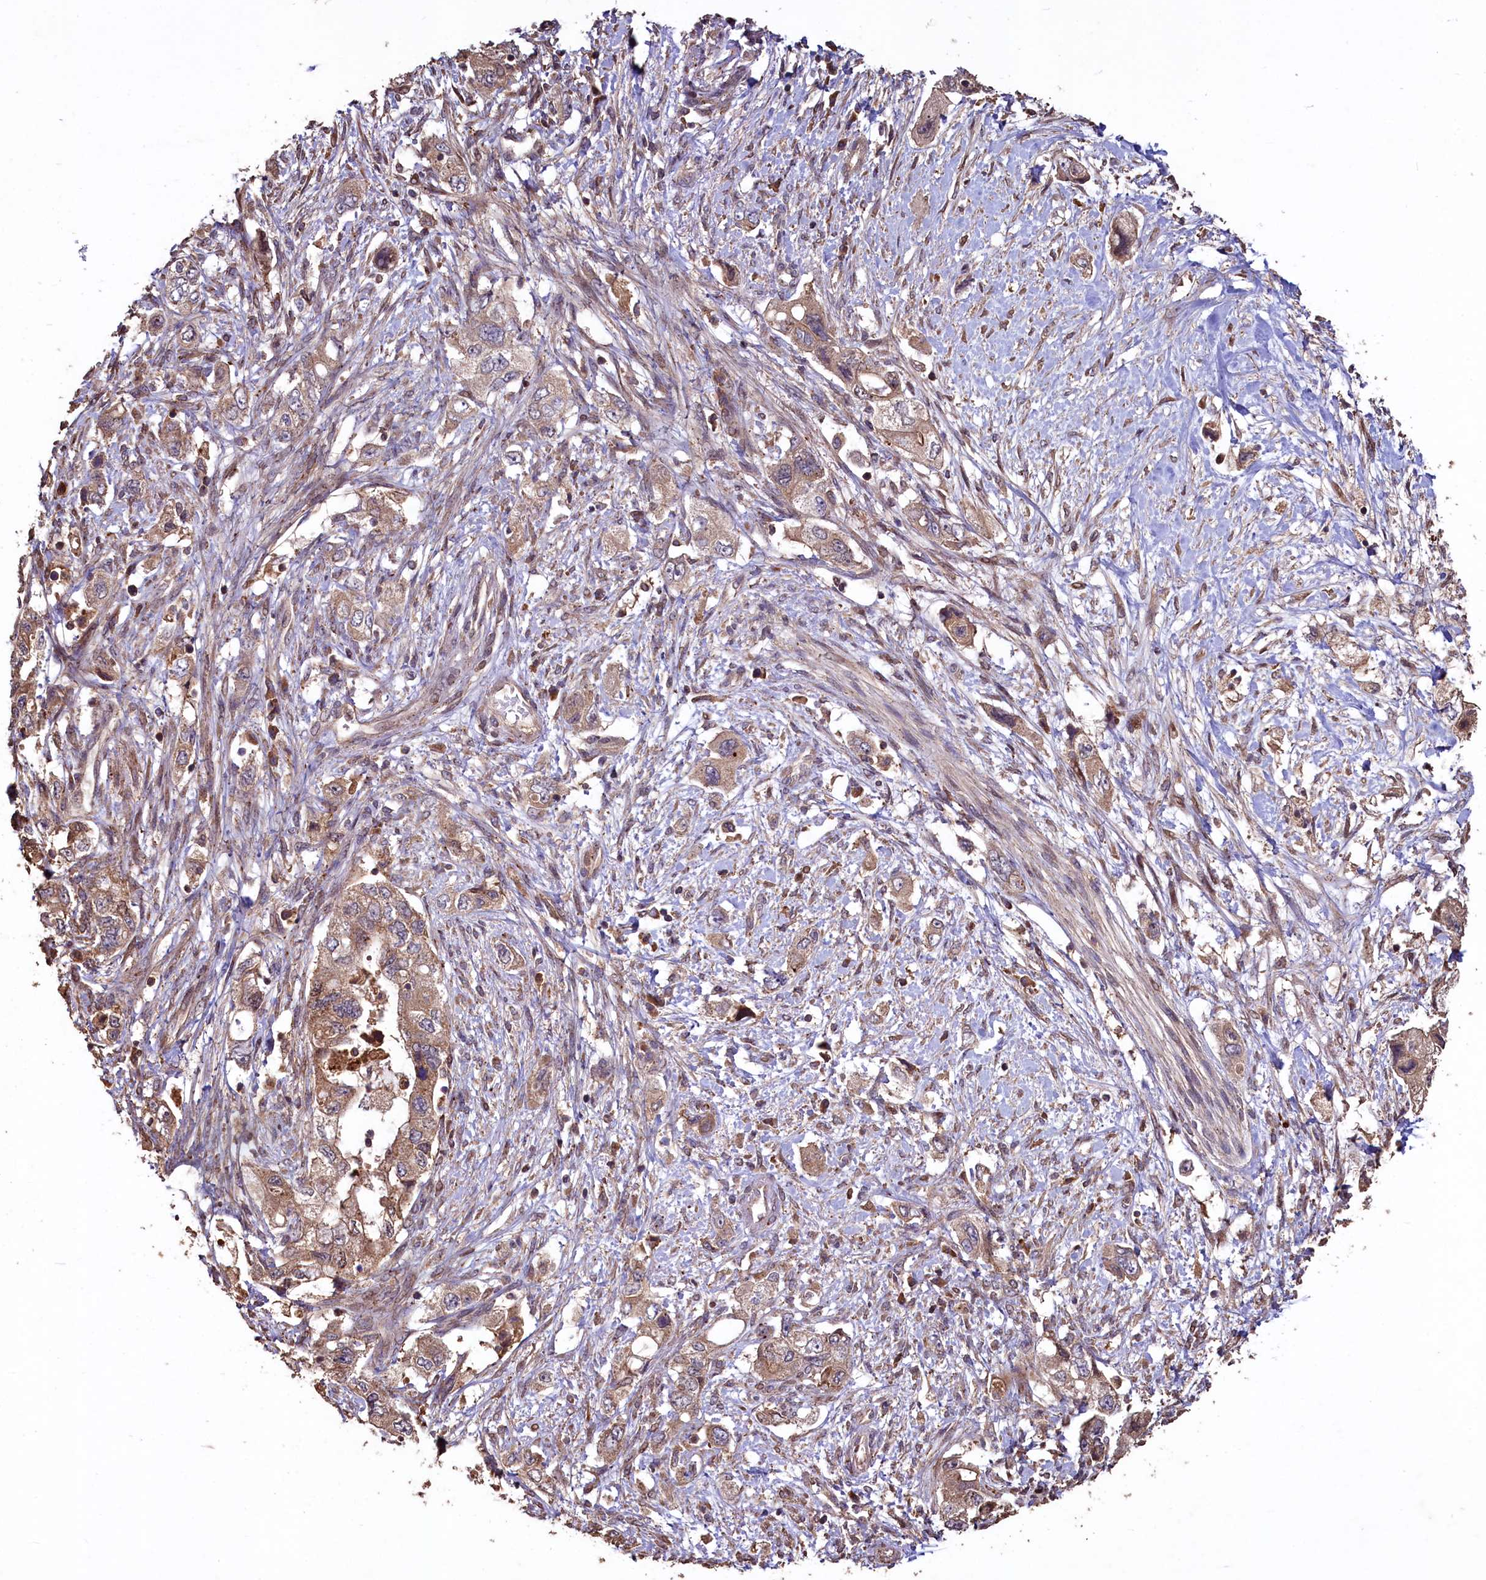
{"staining": {"intensity": "weak", "quantity": ">75%", "location": "cytoplasmic/membranous"}, "tissue": "pancreatic cancer", "cell_type": "Tumor cells", "image_type": "cancer", "snomed": [{"axis": "morphology", "description": "Adenocarcinoma, NOS"}, {"axis": "topography", "description": "Pancreas"}], "caption": "Protein expression by immunohistochemistry (IHC) displays weak cytoplasmic/membranous positivity in about >75% of tumor cells in pancreatic adenocarcinoma. (brown staining indicates protein expression, while blue staining denotes nuclei).", "gene": "TMEM98", "patient": {"sex": "female", "age": 73}}